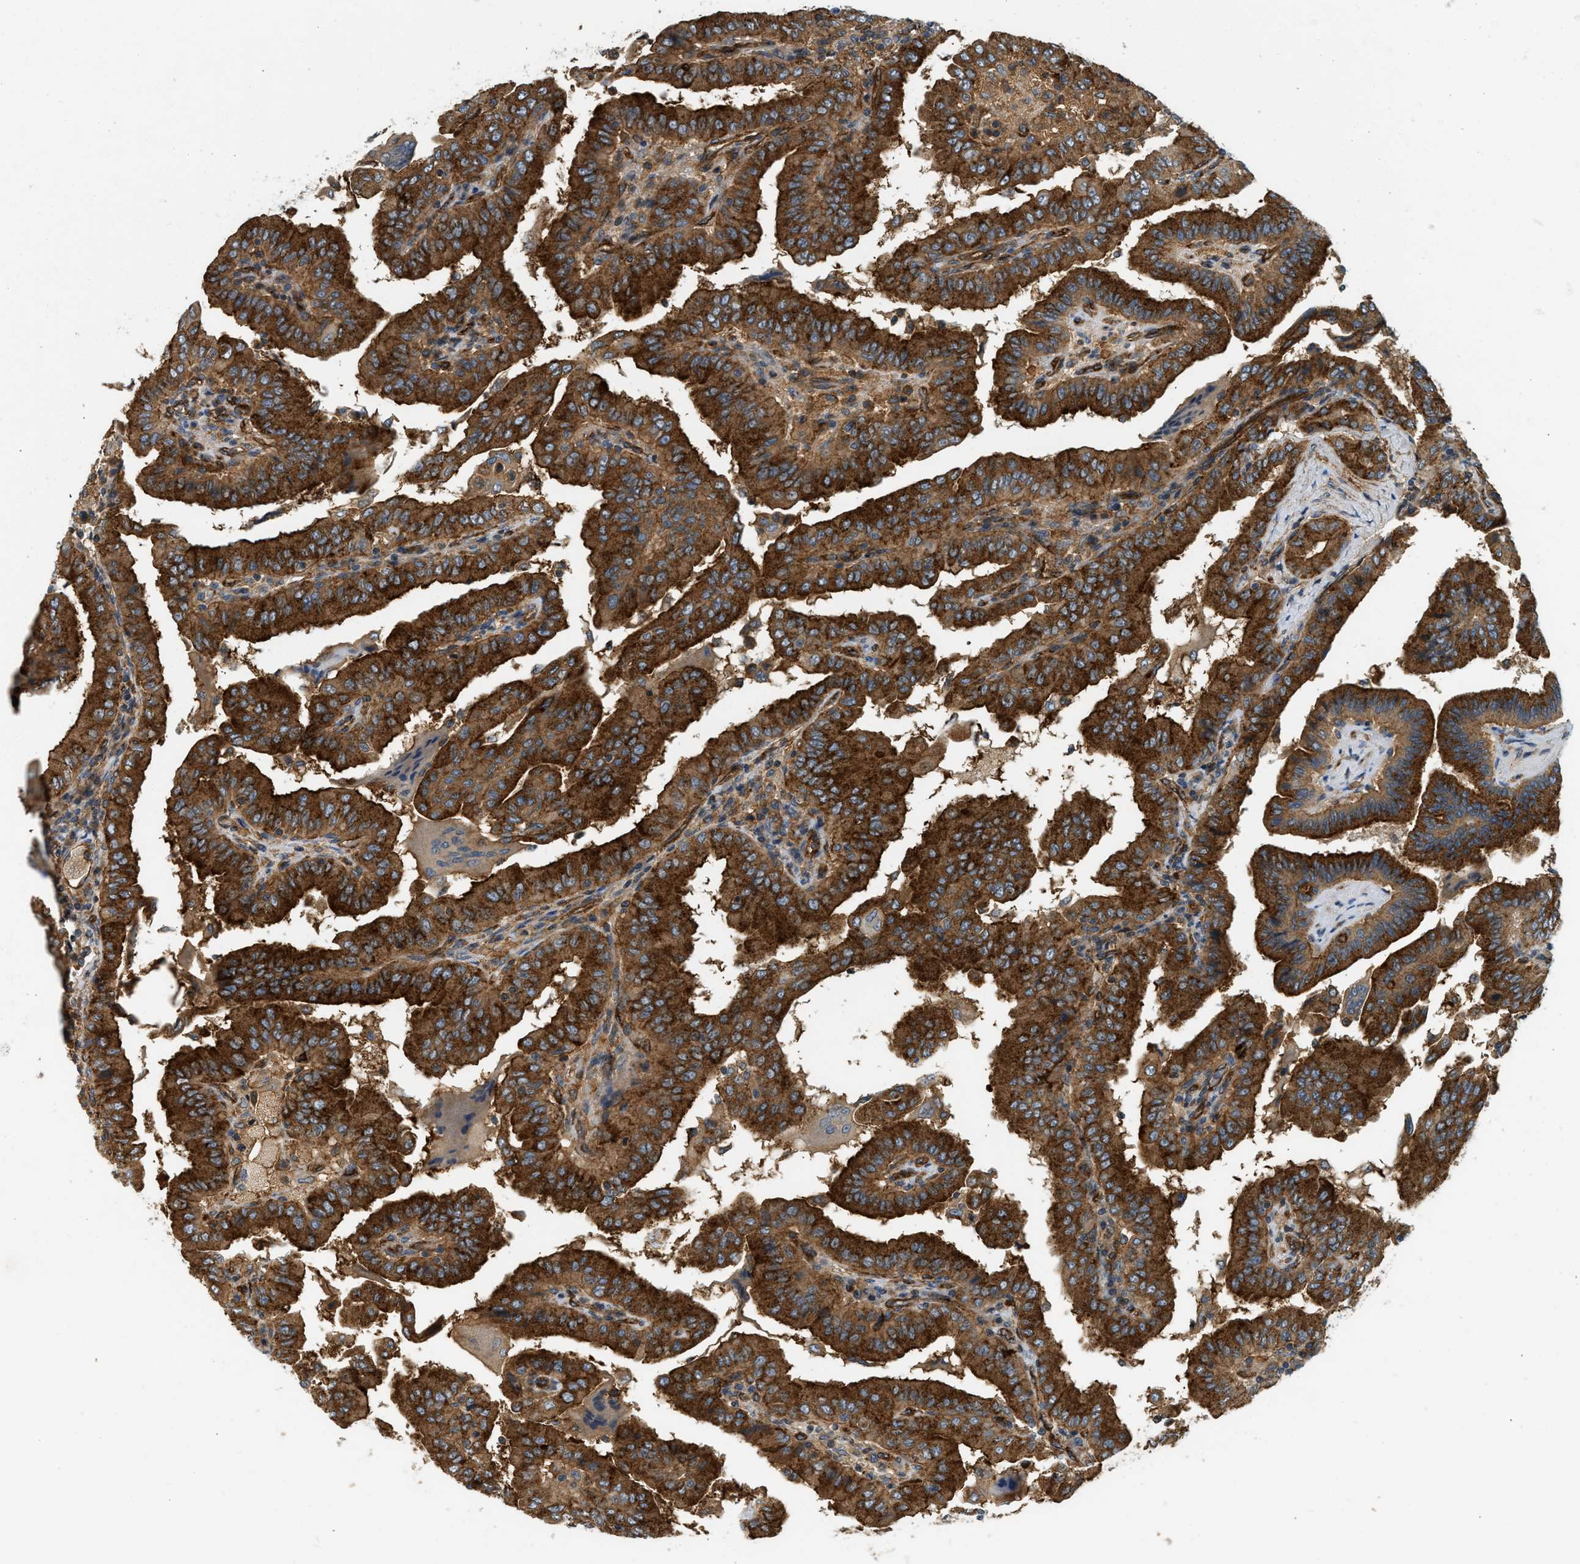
{"staining": {"intensity": "strong", "quantity": ">75%", "location": "cytoplasmic/membranous"}, "tissue": "thyroid cancer", "cell_type": "Tumor cells", "image_type": "cancer", "snomed": [{"axis": "morphology", "description": "Papillary adenocarcinoma, NOS"}, {"axis": "topography", "description": "Thyroid gland"}], "caption": "Protein staining shows strong cytoplasmic/membranous staining in approximately >75% of tumor cells in thyroid cancer.", "gene": "HIP1", "patient": {"sex": "male", "age": 33}}